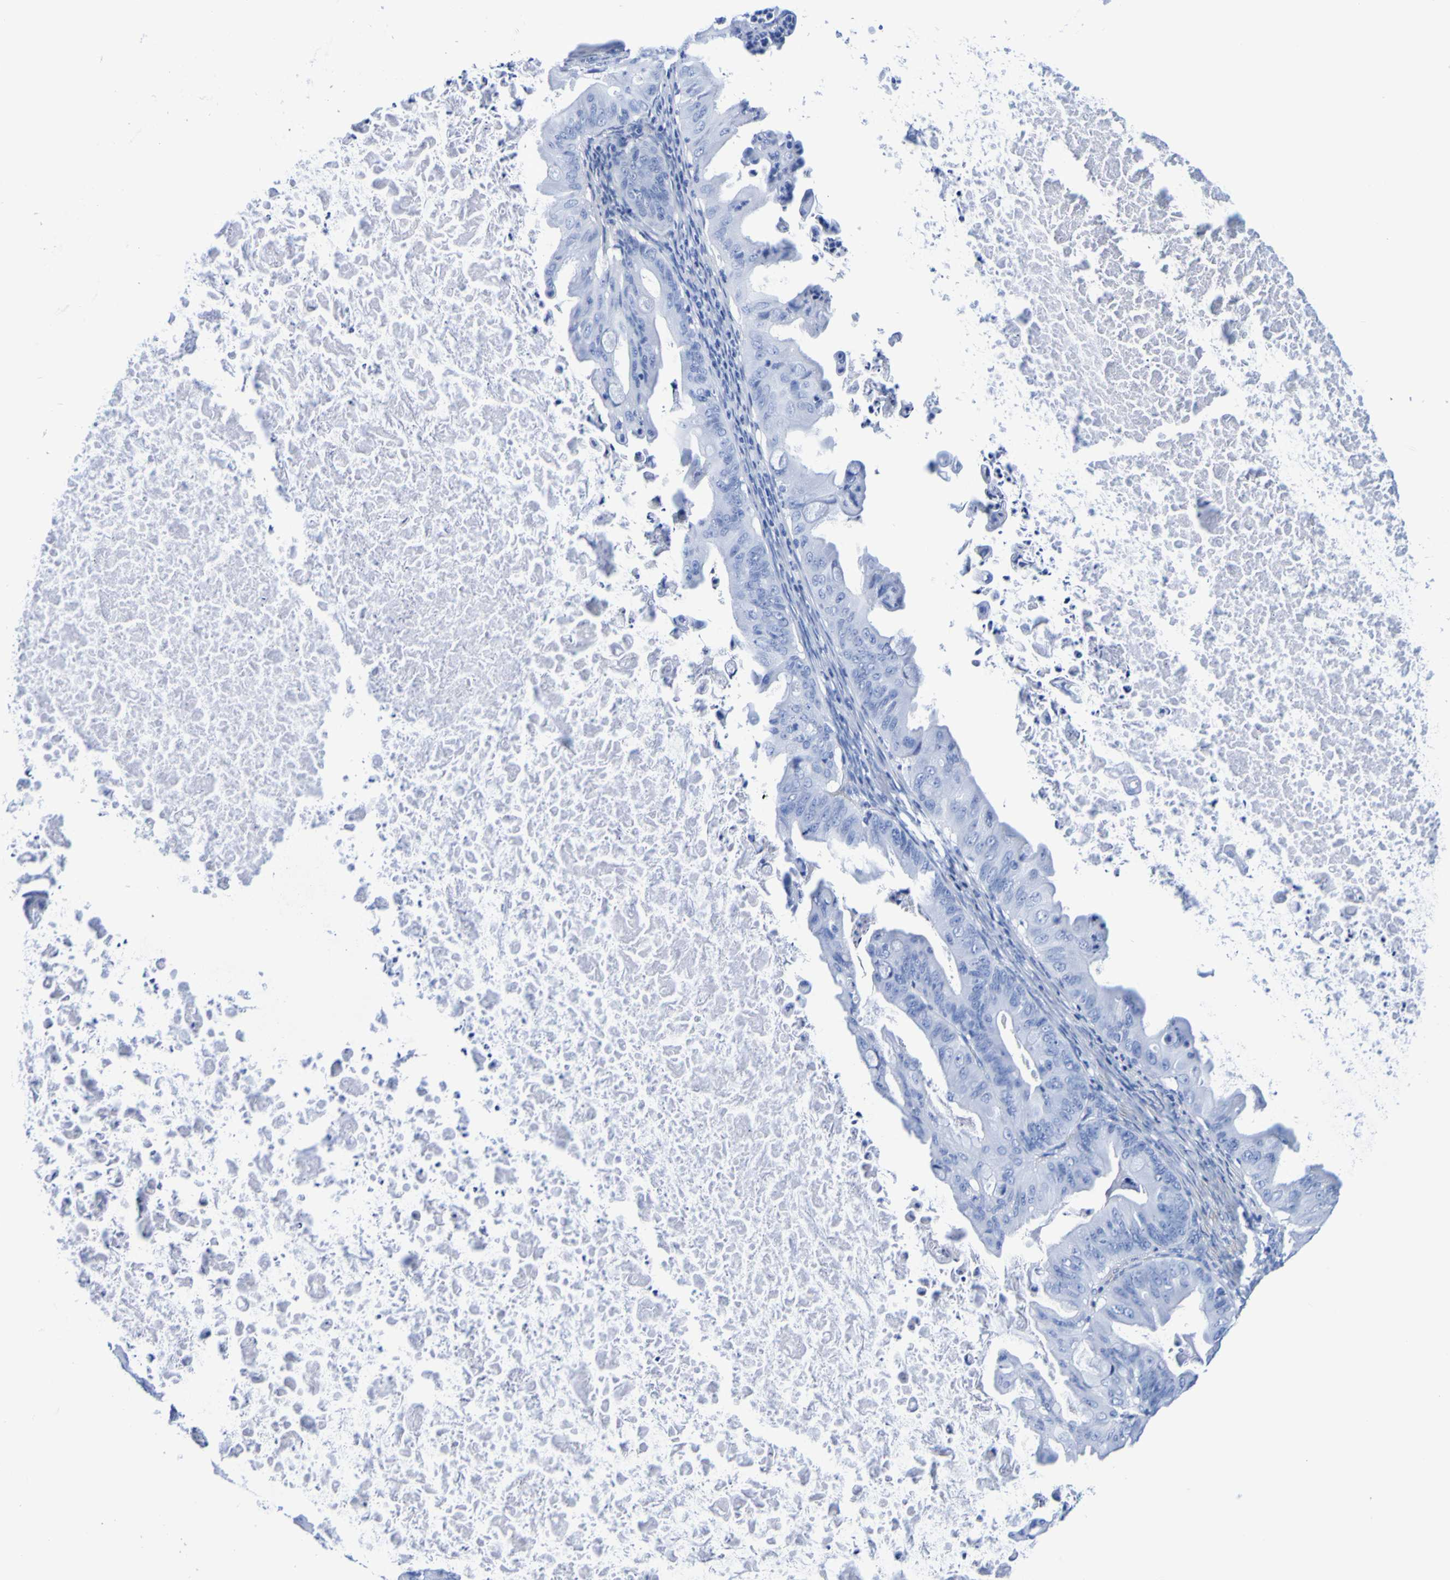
{"staining": {"intensity": "negative", "quantity": "none", "location": "none"}, "tissue": "ovarian cancer", "cell_type": "Tumor cells", "image_type": "cancer", "snomed": [{"axis": "morphology", "description": "Cystadenocarcinoma, mucinous, NOS"}, {"axis": "topography", "description": "Ovary"}], "caption": "Micrograph shows no protein staining in tumor cells of mucinous cystadenocarcinoma (ovarian) tissue.", "gene": "DPEP1", "patient": {"sex": "female", "age": 37}}